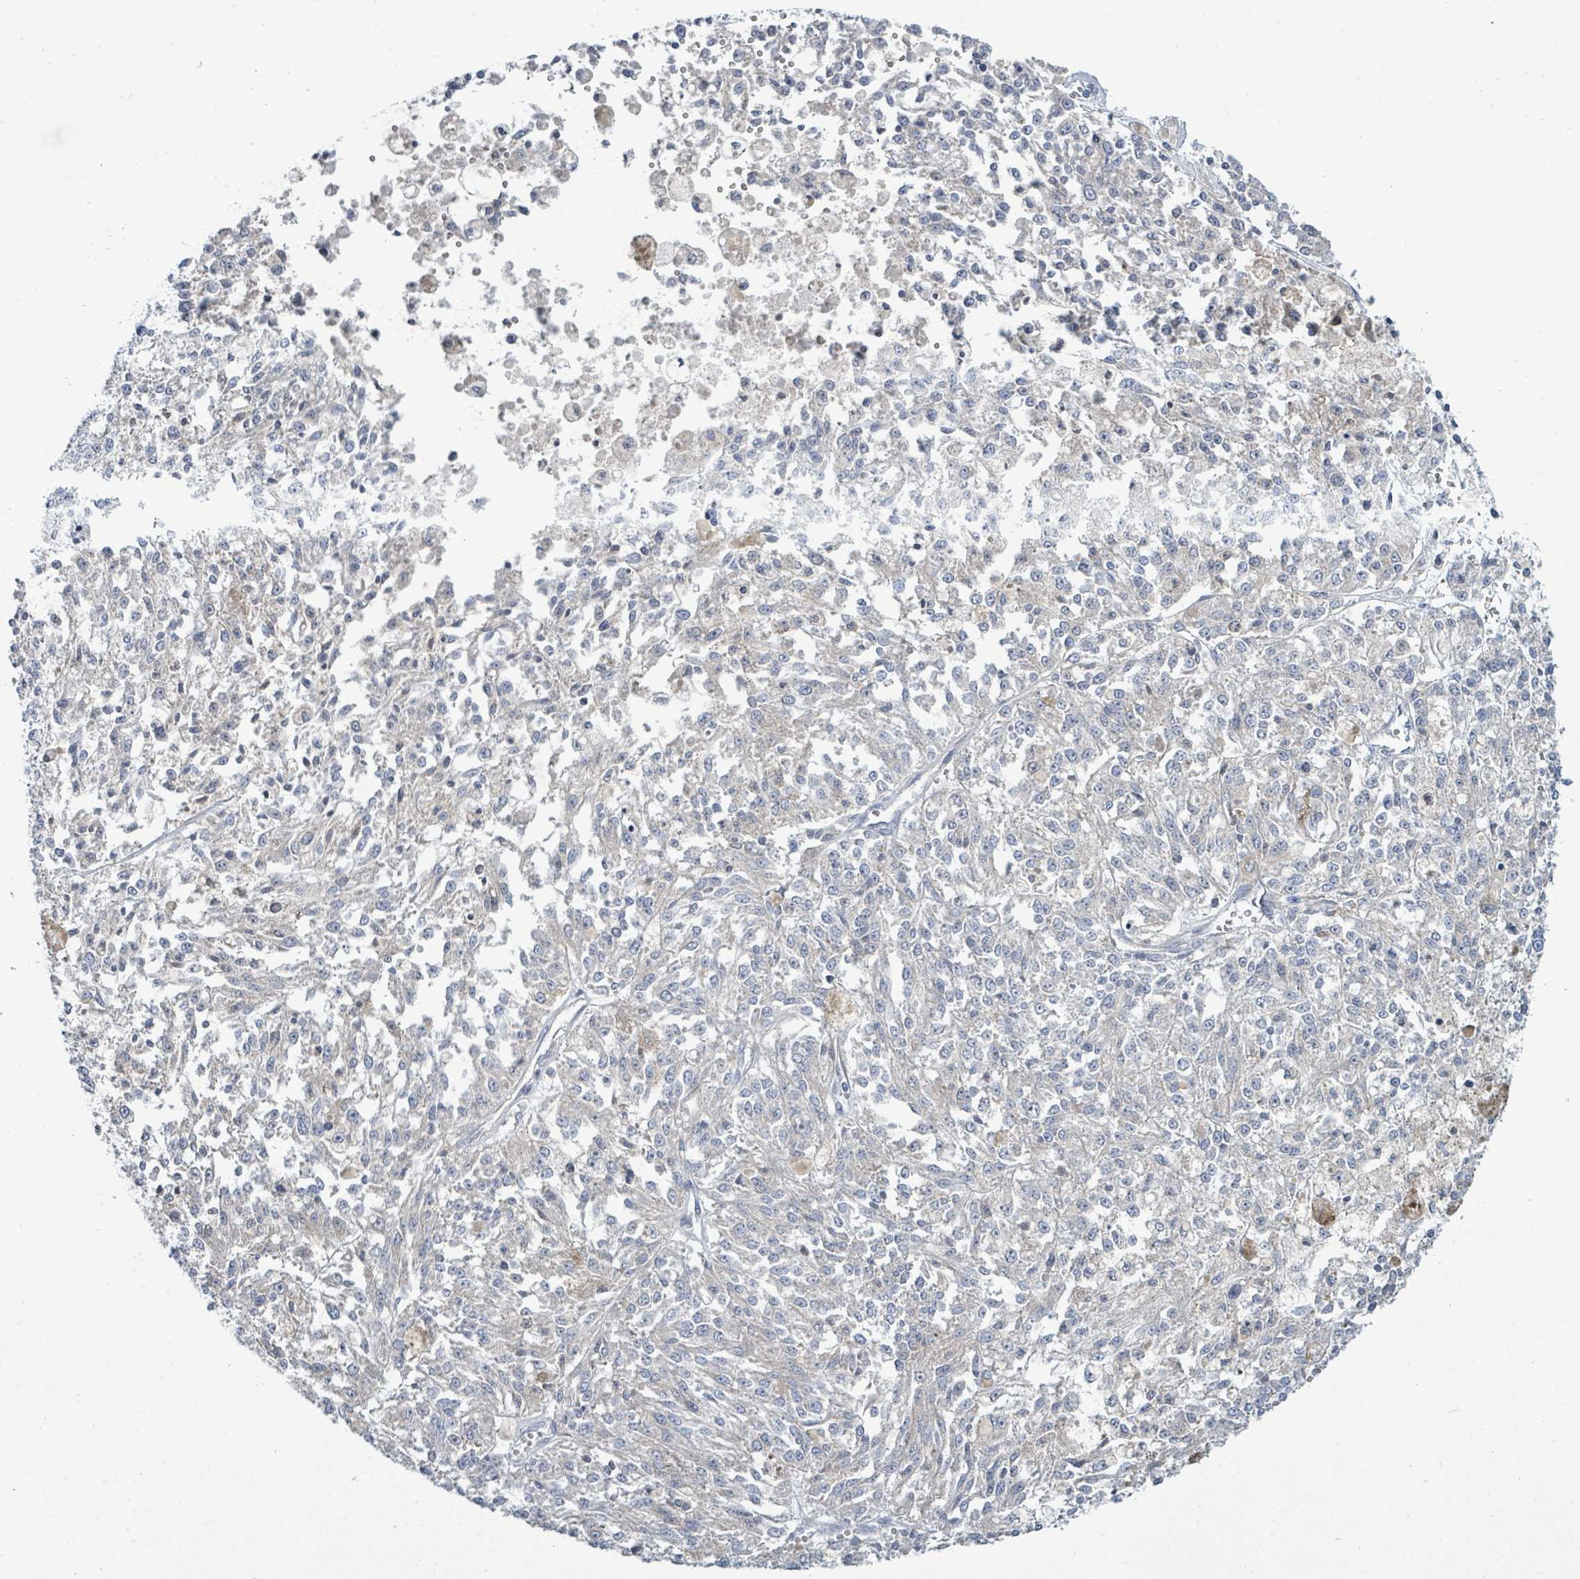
{"staining": {"intensity": "negative", "quantity": "none", "location": "none"}, "tissue": "melanoma", "cell_type": "Tumor cells", "image_type": "cancer", "snomed": [{"axis": "morphology", "description": "Malignant melanoma, NOS"}, {"axis": "topography", "description": "Skin"}], "caption": "Immunohistochemical staining of human malignant melanoma exhibits no significant expression in tumor cells. (Immunohistochemistry, brightfield microscopy, high magnification).", "gene": "SIRPB1", "patient": {"sex": "female", "age": 64}}